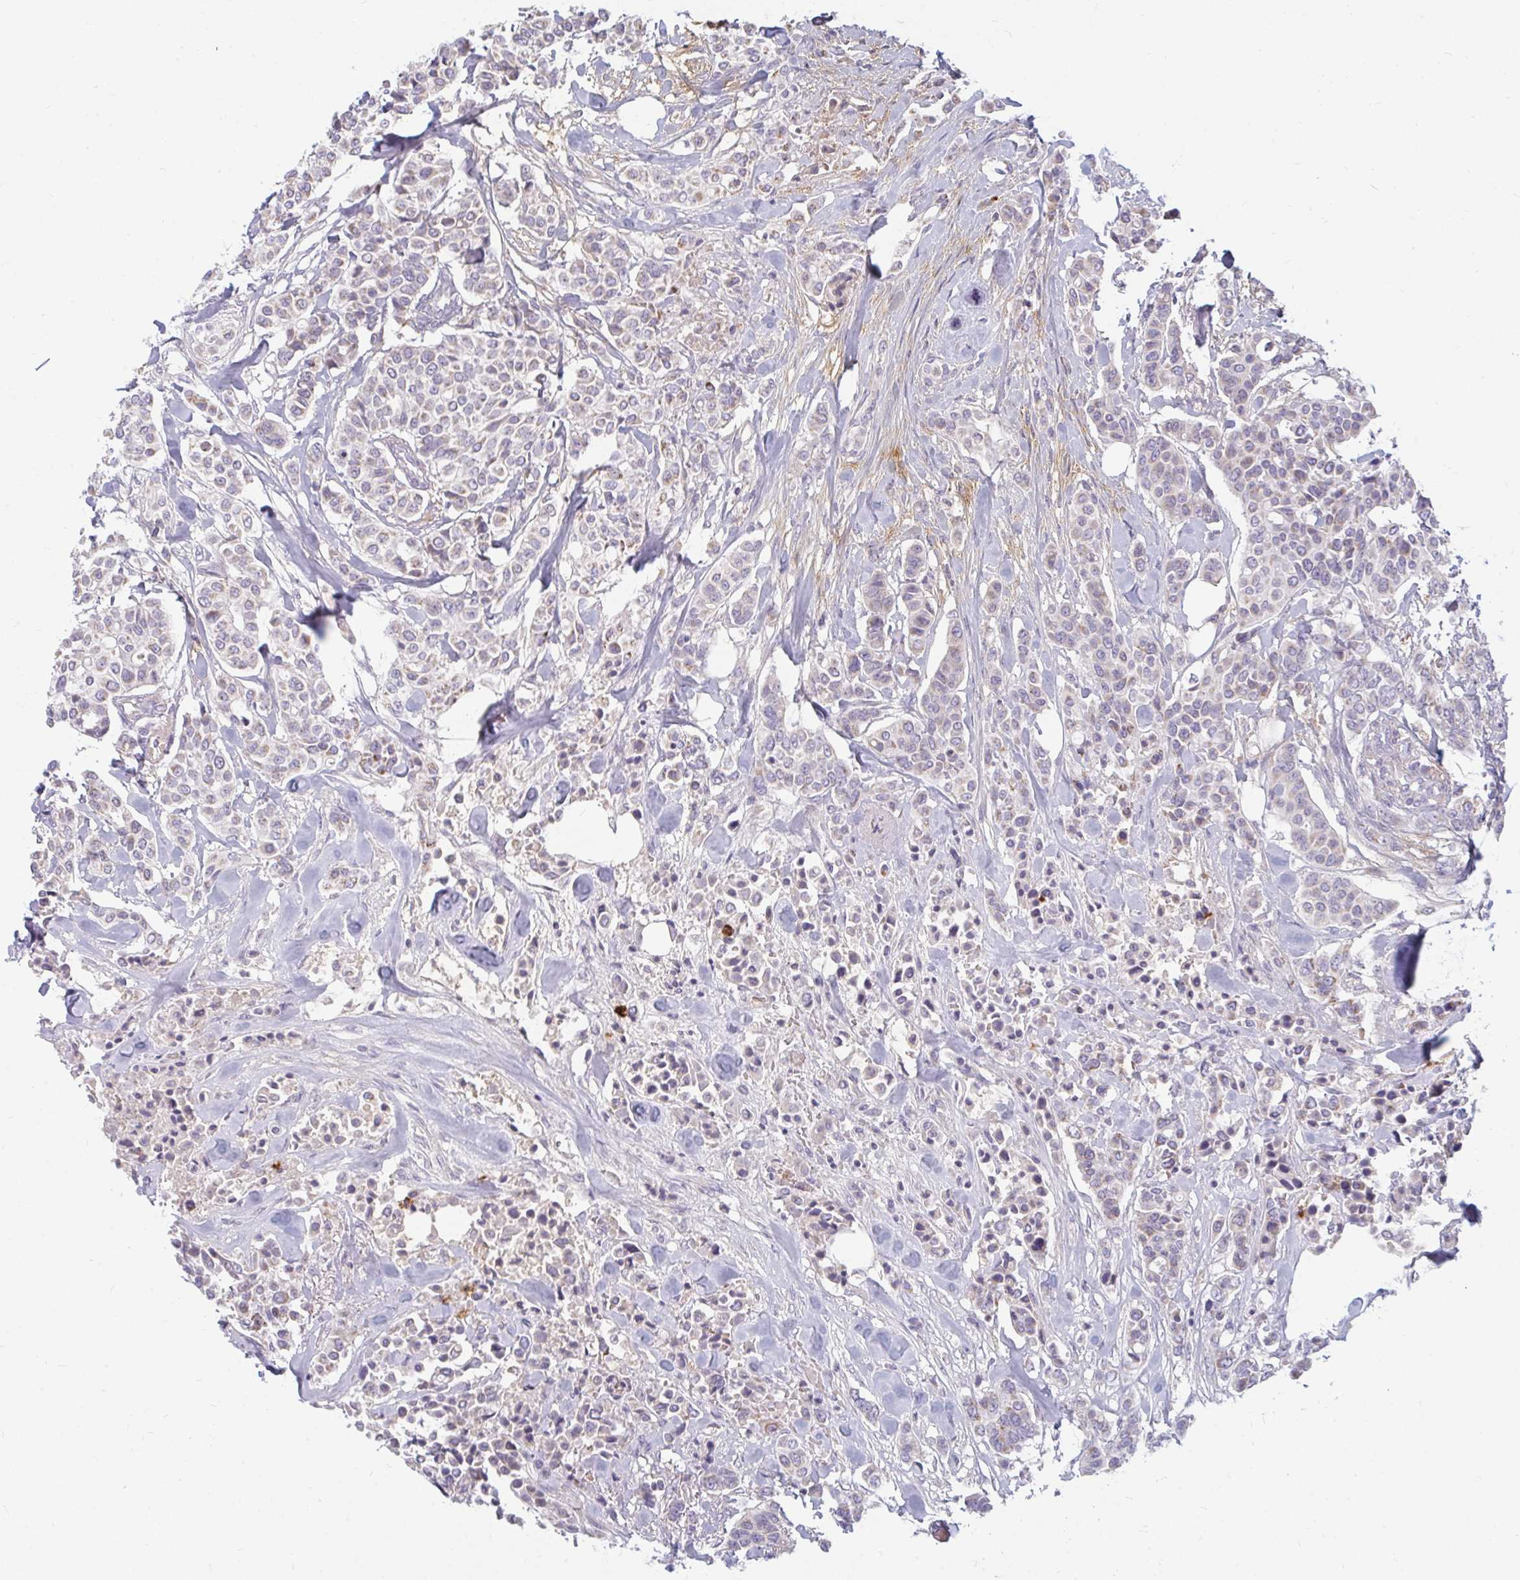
{"staining": {"intensity": "weak", "quantity": "<25%", "location": "cytoplasmic/membranous"}, "tissue": "breast cancer", "cell_type": "Tumor cells", "image_type": "cancer", "snomed": [{"axis": "morphology", "description": "Lobular carcinoma"}, {"axis": "topography", "description": "Breast"}], "caption": "The image exhibits no staining of tumor cells in breast cancer. (Stains: DAB (3,3'-diaminobenzidine) immunohistochemistry (IHC) with hematoxylin counter stain, Microscopy: brightfield microscopy at high magnification).", "gene": "RAB33A", "patient": {"sex": "female", "age": 51}}